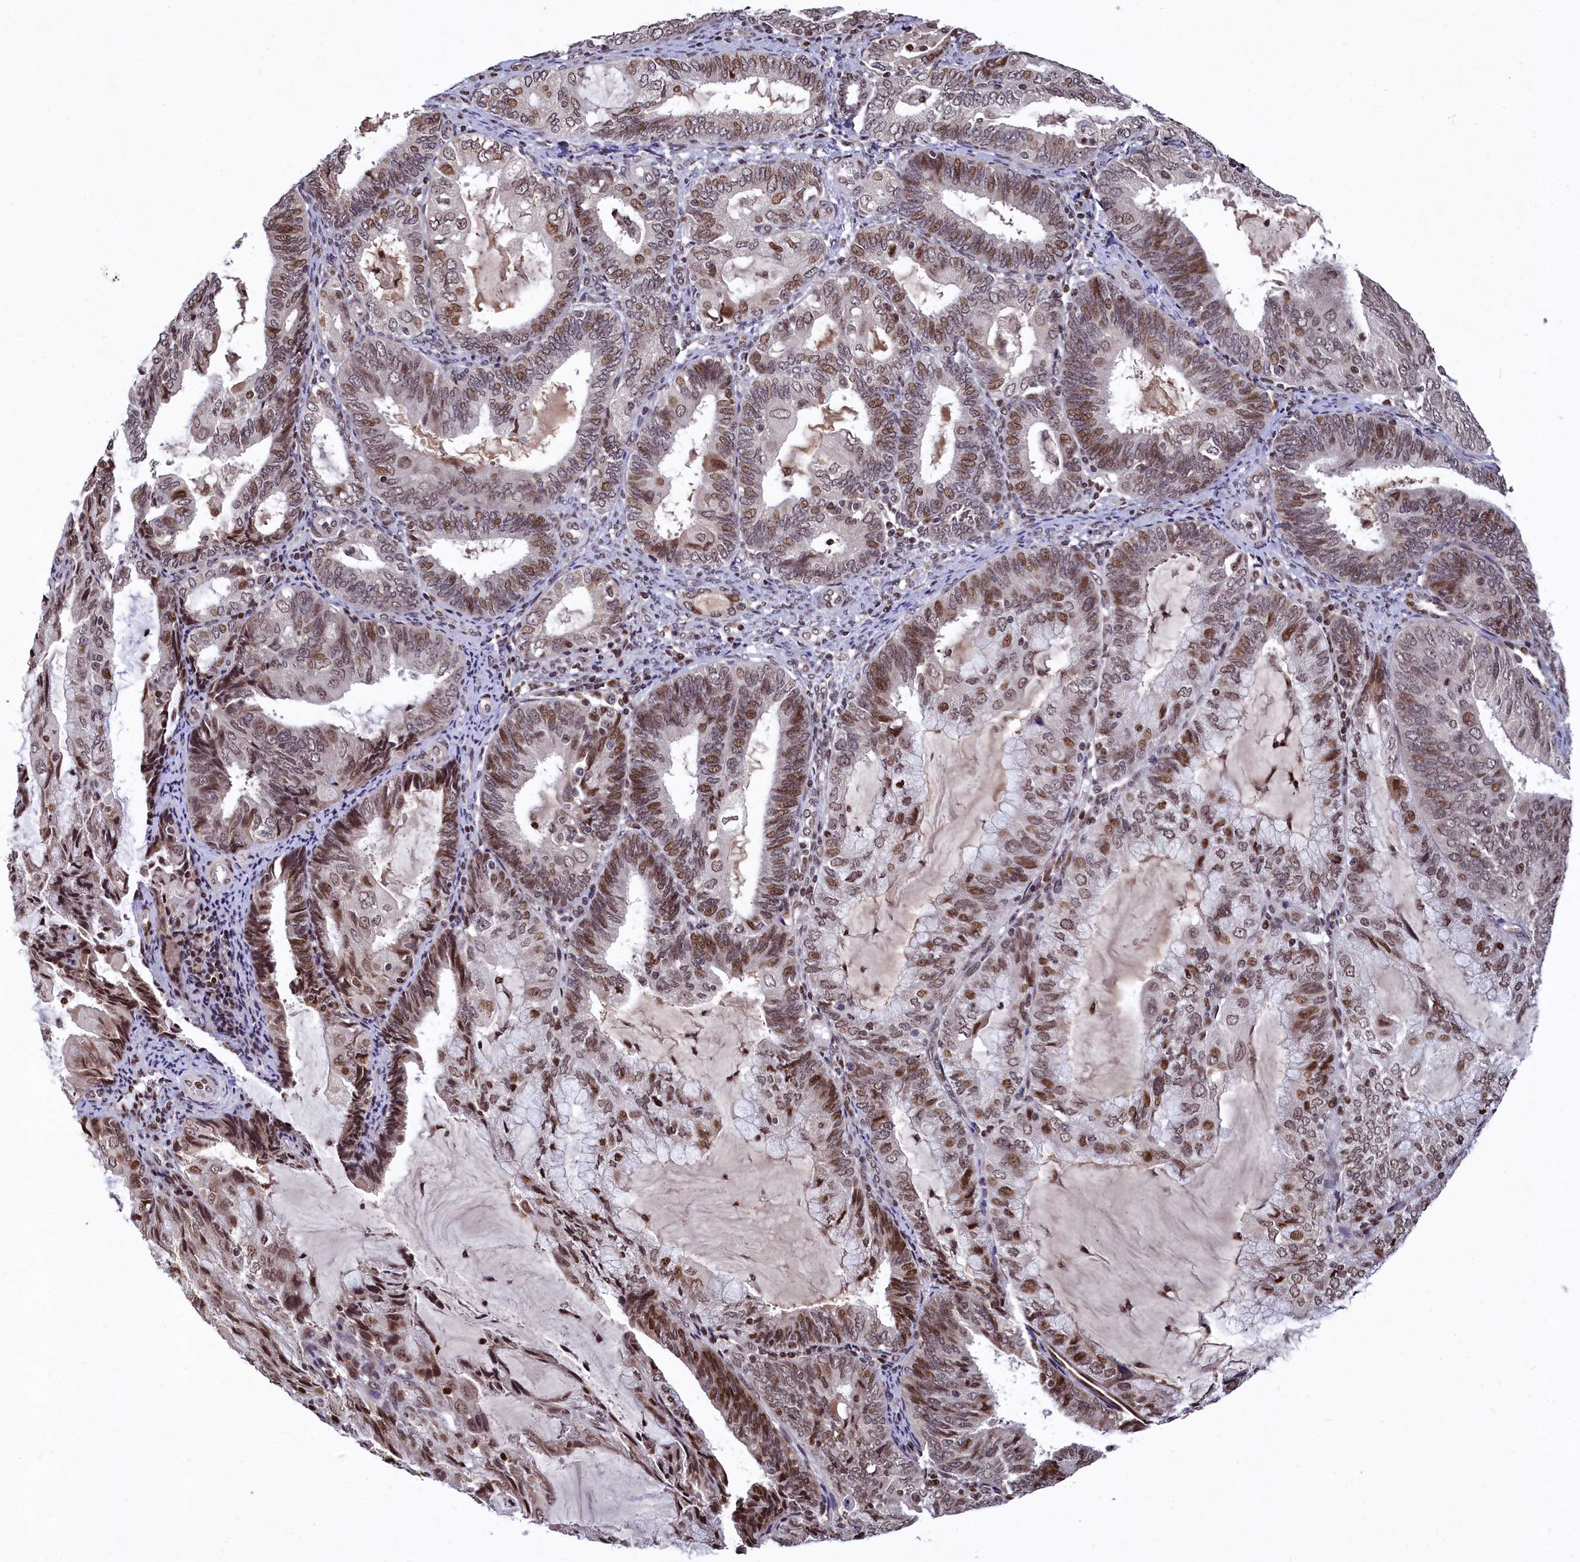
{"staining": {"intensity": "moderate", "quantity": ">75%", "location": "cytoplasmic/membranous,nuclear"}, "tissue": "endometrial cancer", "cell_type": "Tumor cells", "image_type": "cancer", "snomed": [{"axis": "morphology", "description": "Adenocarcinoma, NOS"}, {"axis": "topography", "description": "Endometrium"}], "caption": "Endometrial adenocarcinoma stained with DAB IHC exhibits medium levels of moderate cytoplasmic/membranous and nuclear expression in approximately >75% of tumor cells.", "gene": "FAM217B", "patient": {"sex": "female", "age": 81}}